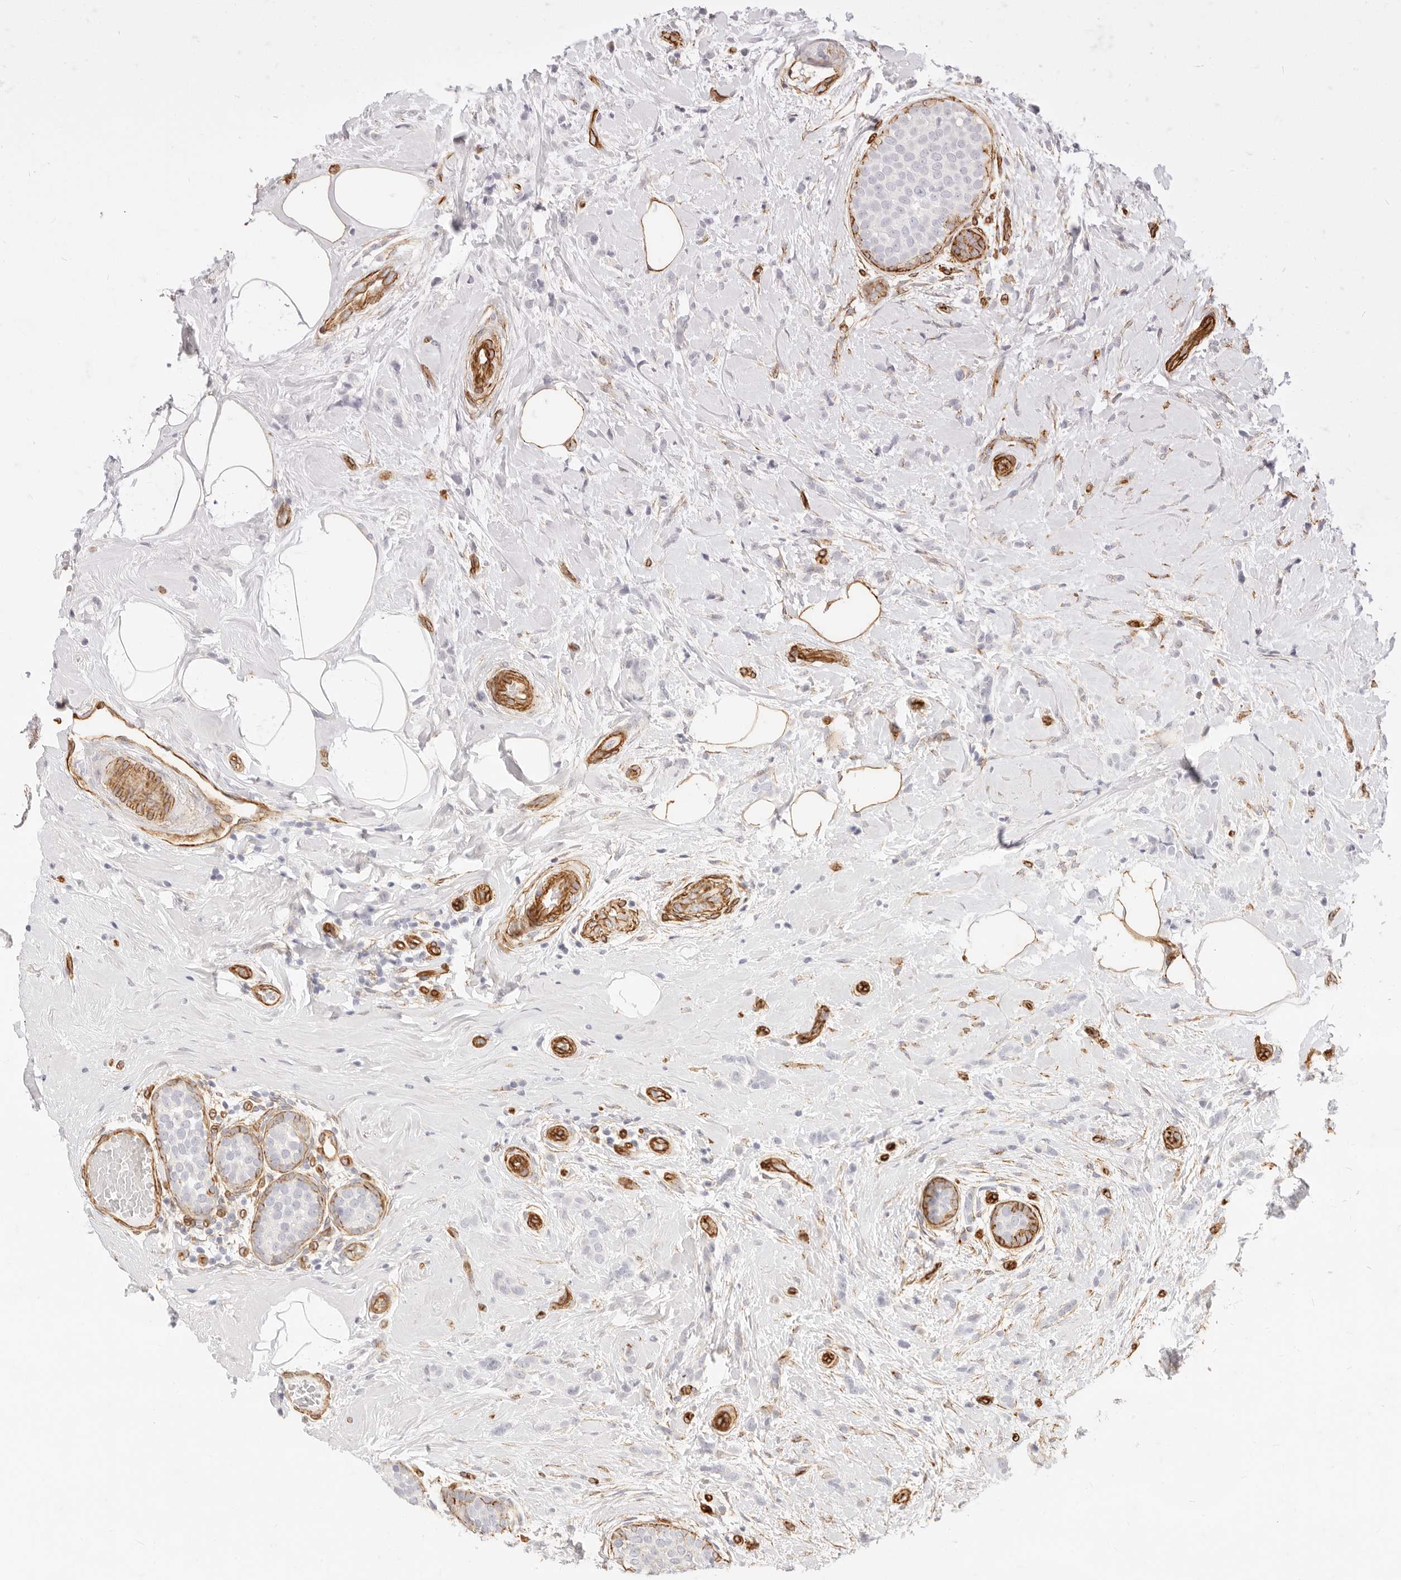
{"staining": {"intensity": "negative", "quantity": "none", "location": "none"}, "tissue": "breast cancer", "cell_type": "Tumor cells", "image_type": "cancer", "snomed": [{"axis": "morphology", "description": "Lobular carcinoma, in situ"}, {"axis": "morphology", "description": "Lobular carcinoma"}, {"axis": "topography", "description": "Breast"}], "caption": "Histopathology image shows no protein expression in tumor cells of breast cancer tissue.", "gene": "NUS1", "patient": {"sex": "female", "age": 41}}